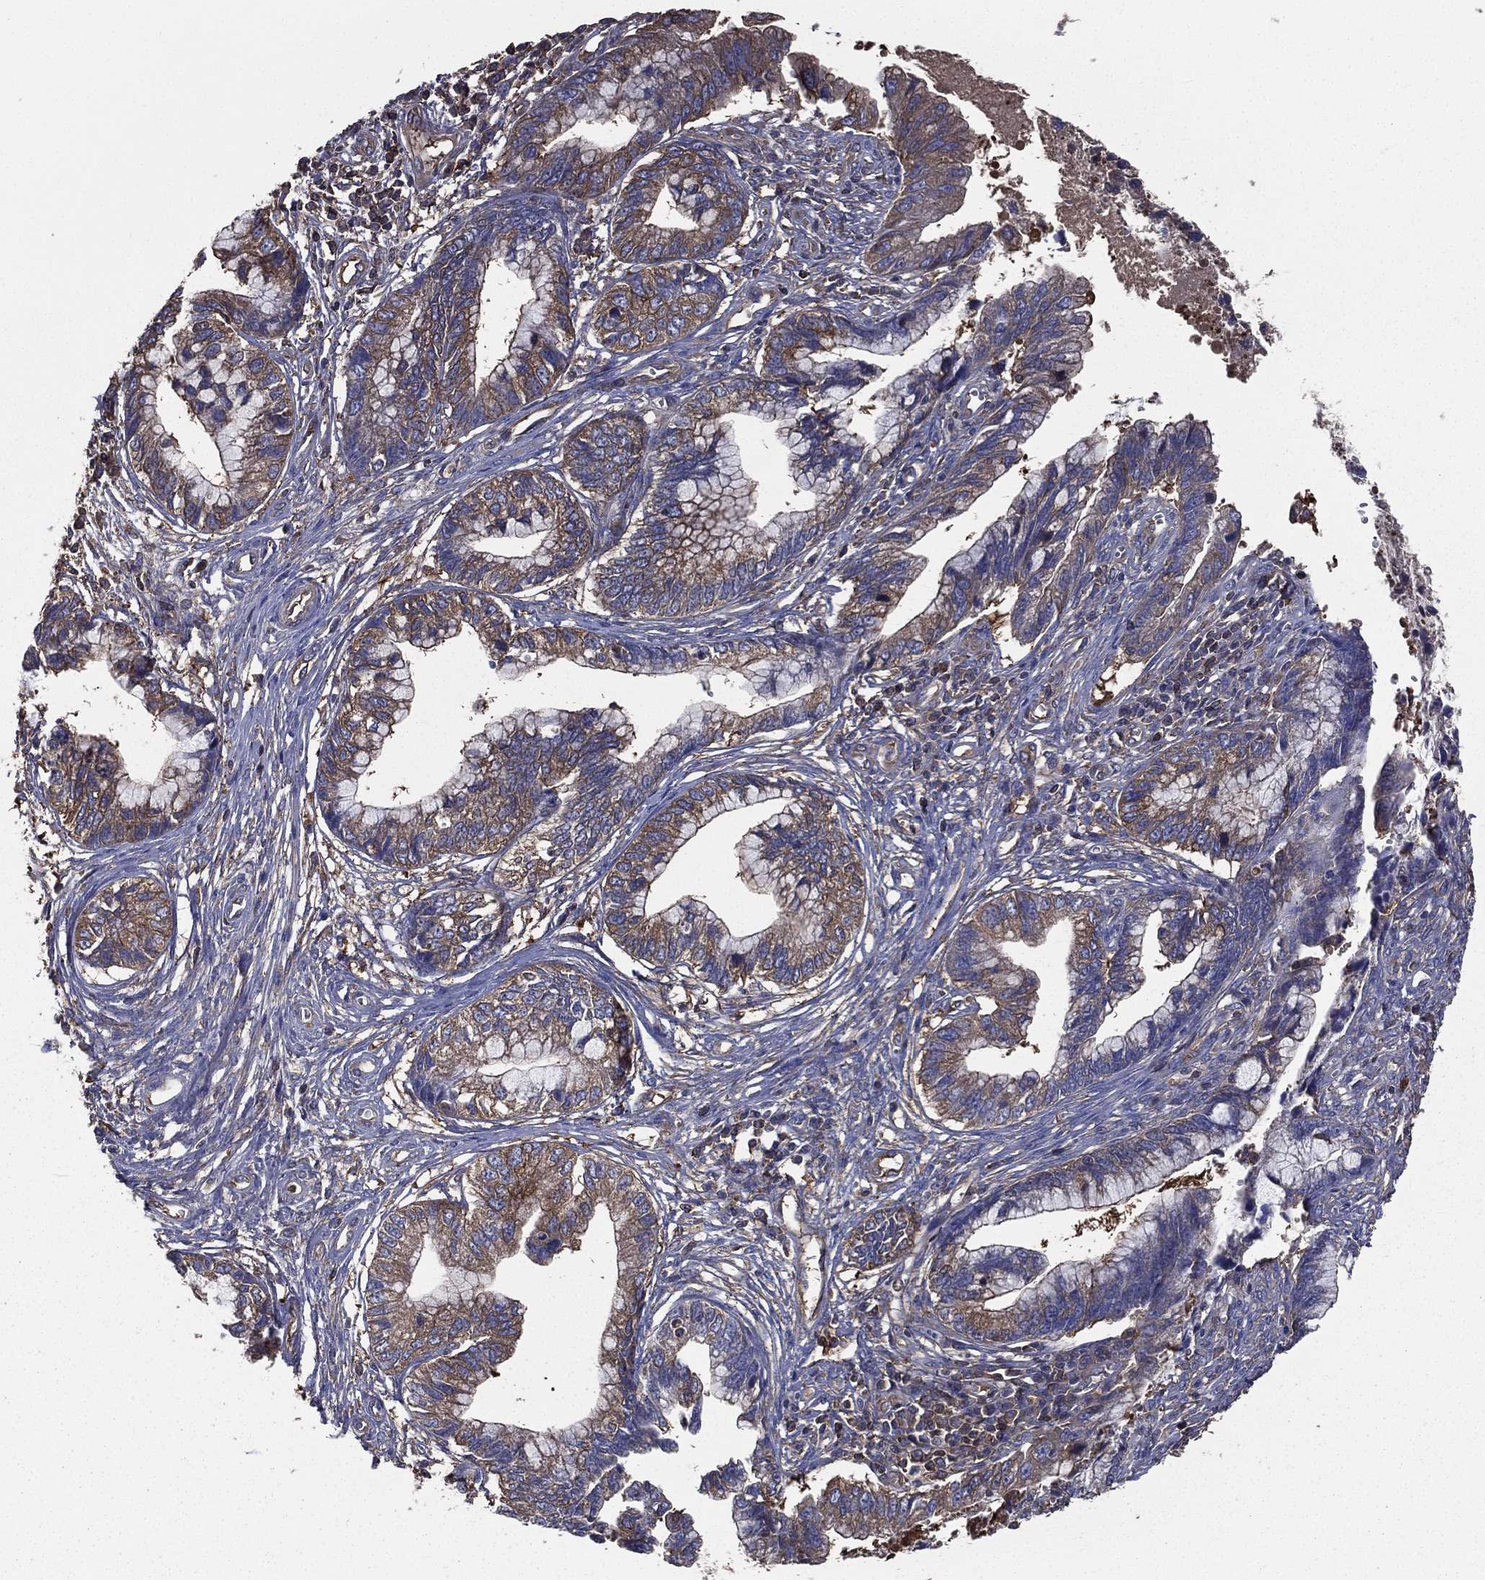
{"staining": {"intensity": "moderate", "quantity": ">75%", "location": "cytoplasmic/membranous"}, "tissue": "cervical cancer", "cell_type": "Tumor cells", "image_type": "cancer", "snomed": [{"axis": "morphology", "description": "Adenocarcinoma, NOS"}, {"axis": "topography", "description": "Cervix"}], "caption": "A high-resolution photomicrograph shows IHC staining of cervical cancer (adenocarcinoma), which reveals moderate cytoplasmic/membranous staining in approximately >75% of tumor cells.", "gene": "SARS1", "patient": {"sex": "female", "age": 44}}